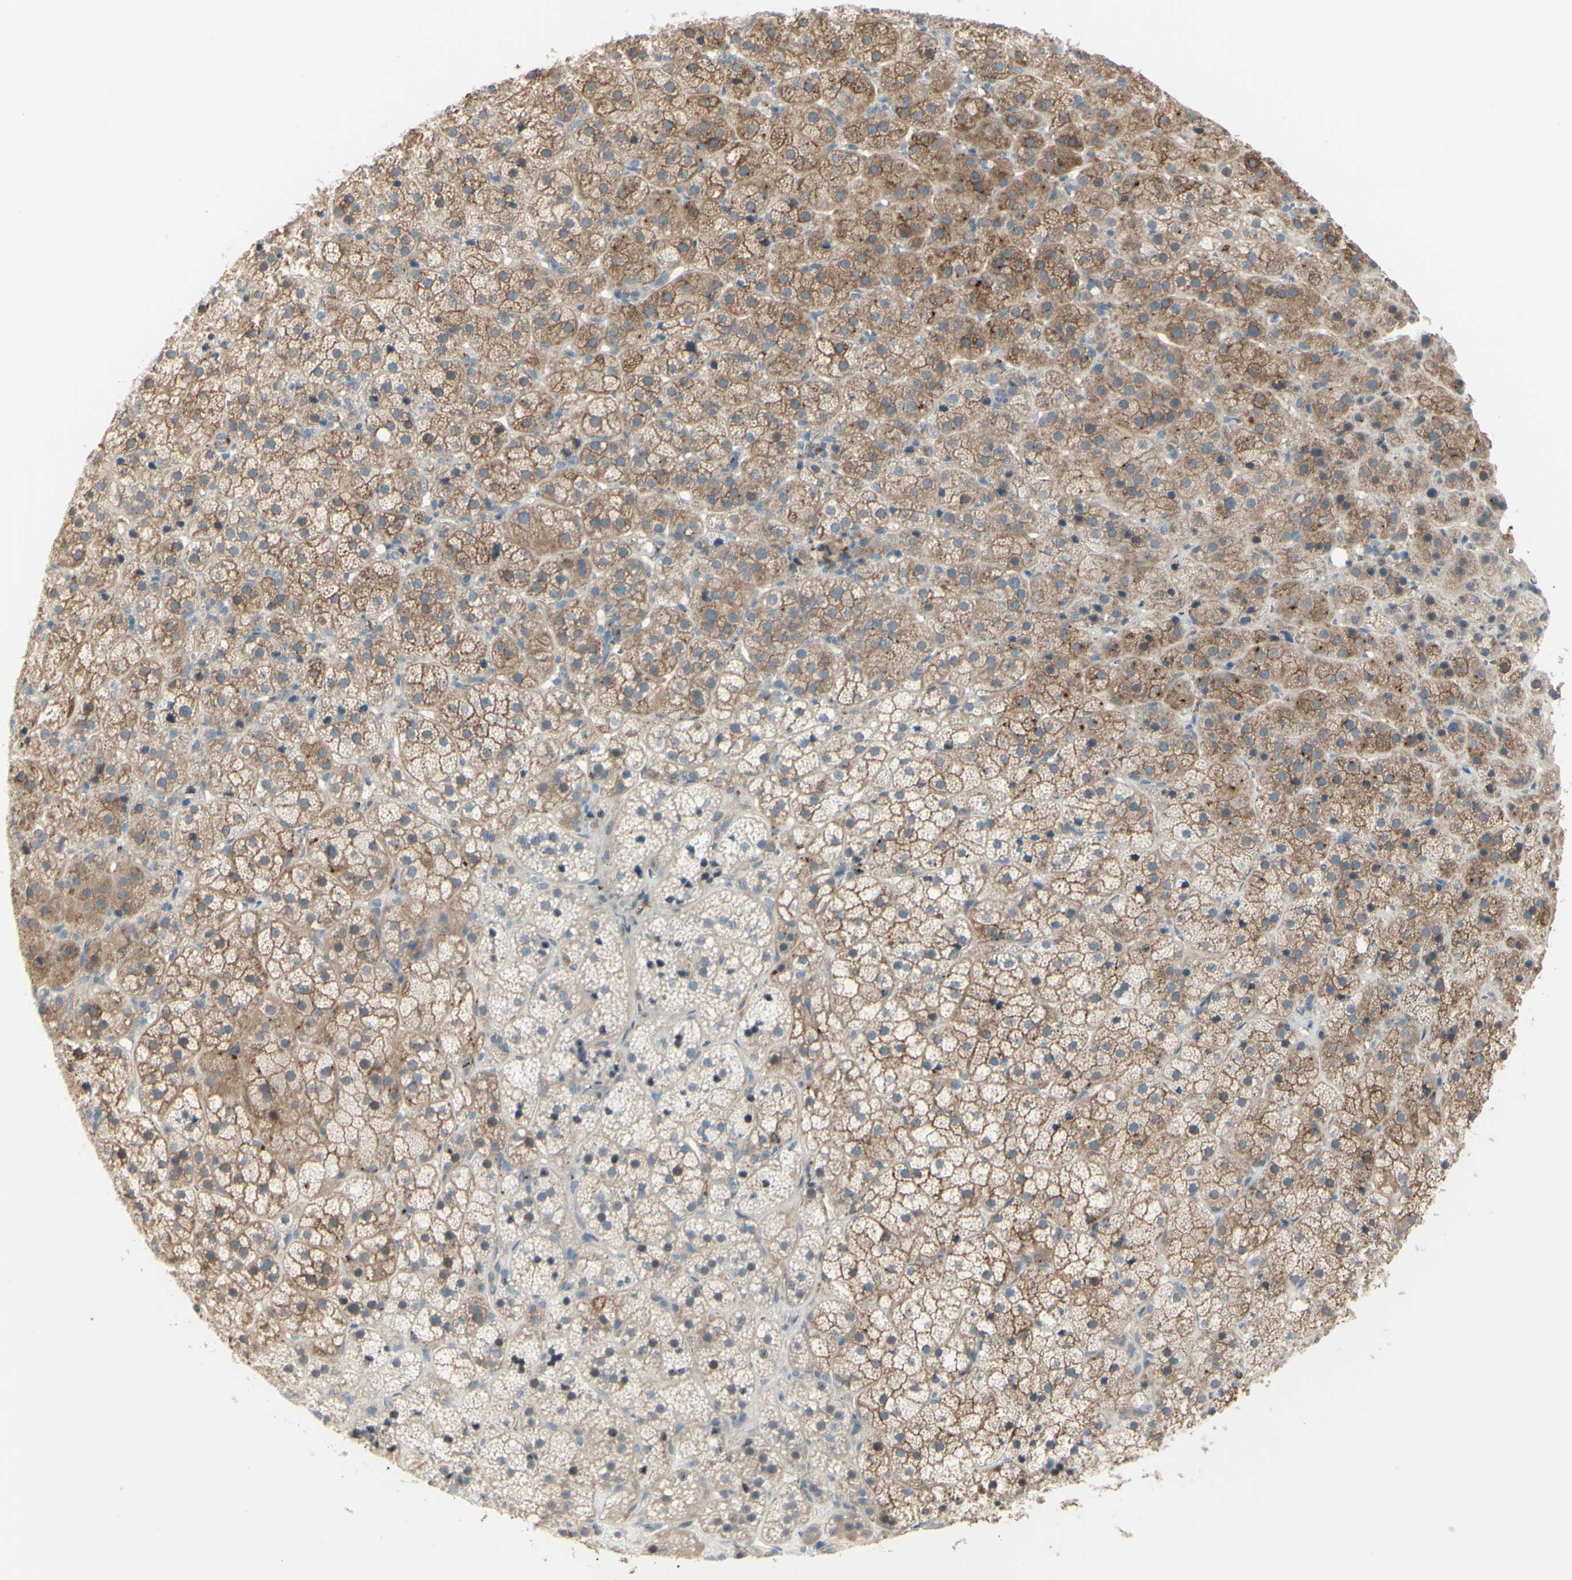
{"staining": {"intensity": "moderate", "quantity": ">75%", "location": "cytoplasmic/membranous"}, "tissue": "adrenal gland", "cell_type": "Glandular cells", "image_type": "normal", "snomed": [{"axis": "morphology", "description": "Normal tissue, NOS"}, {"axis": "topography", "description": "Adrenal gland"}], "caption": "IHC photomicrograph of benign adrenal gland stained for a protein (brown), which displays medium levels of moderate cytoplasmic/membranous expression in approximately >75% of glandular cells.", "gene": "LMTK2", "patient": {"sex": "female", "age": 57}}